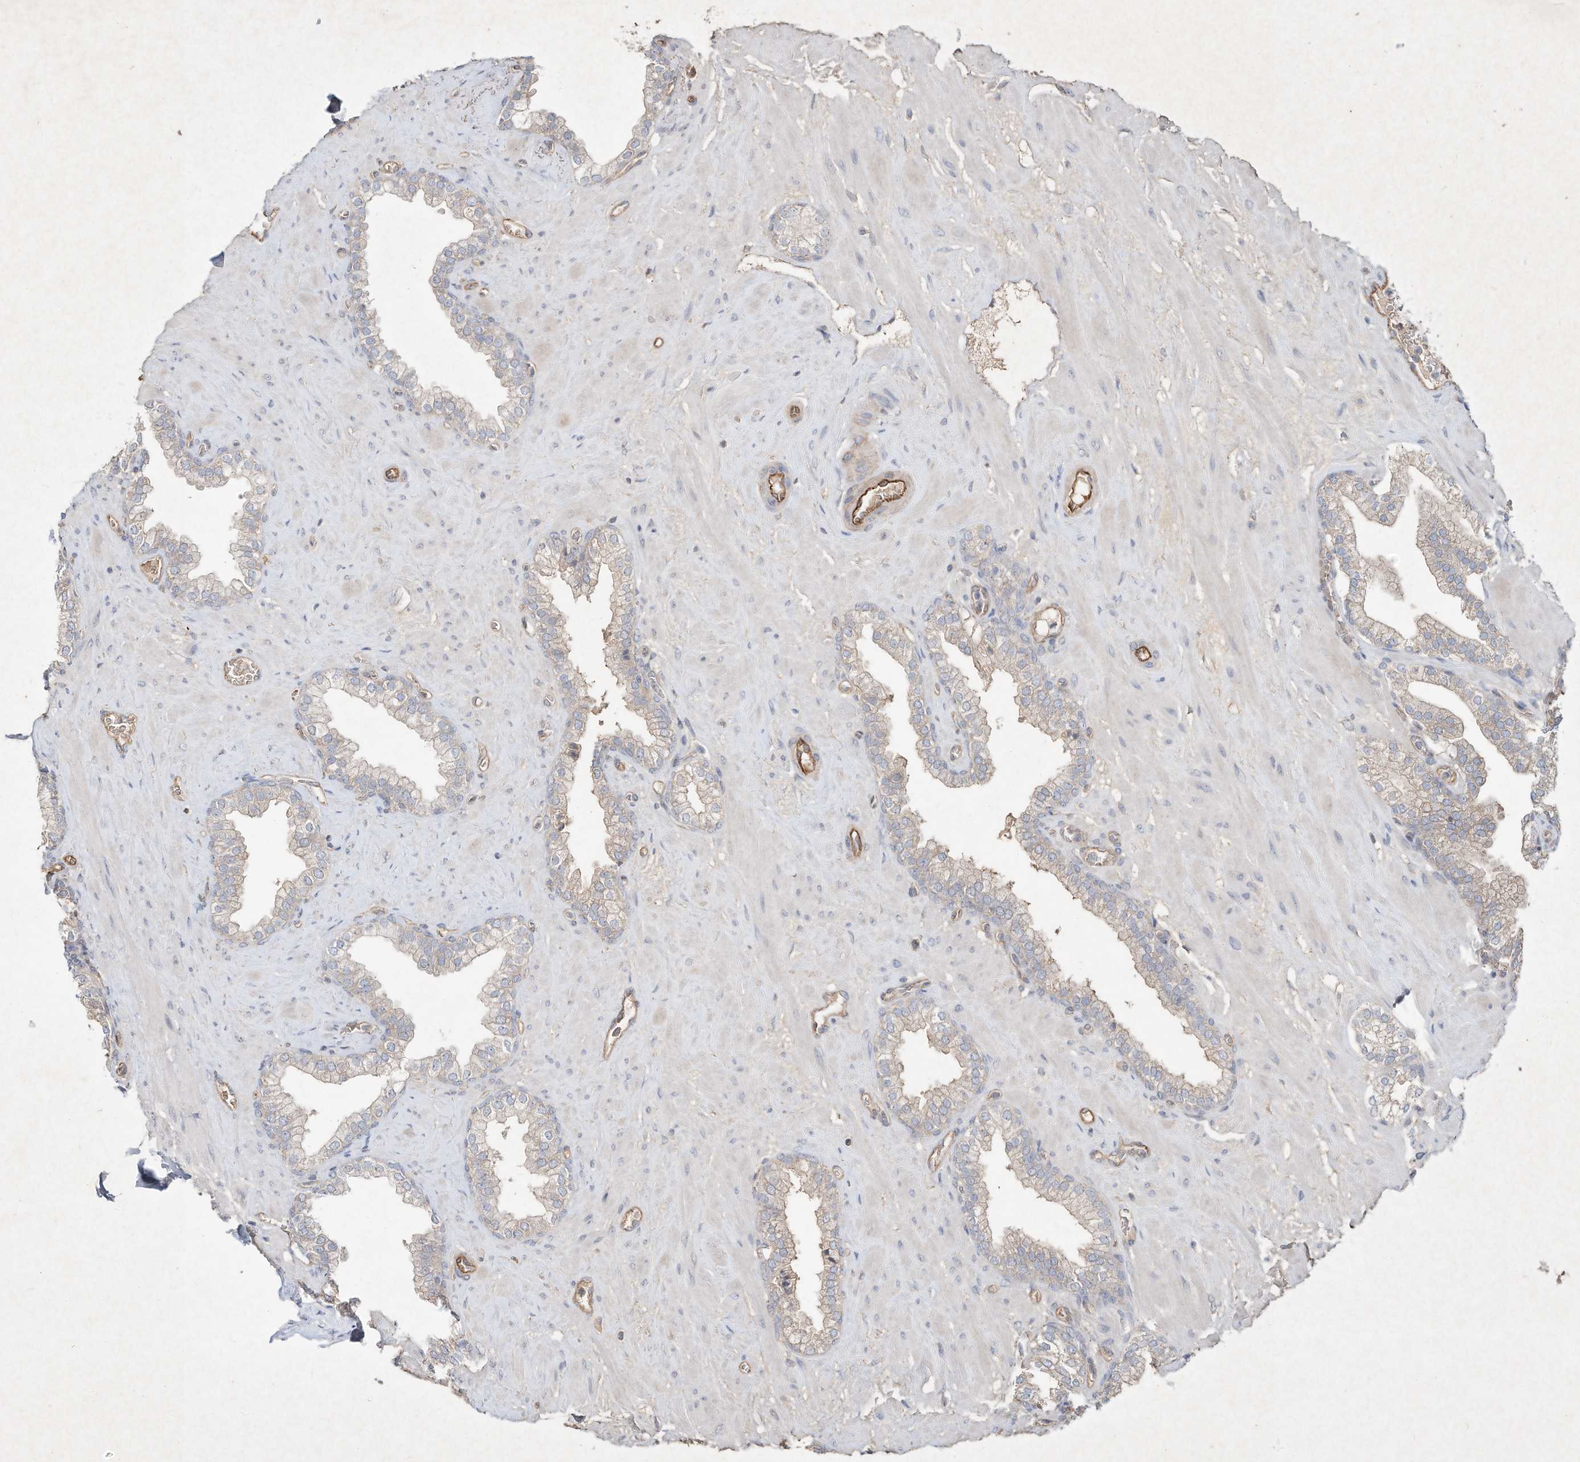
{"staining": {"intensity": "weak", "quantity": "<25%", "location": "cytoplasmic/membranous"}, "tissue": "prostate", "cell_type": "Glandular cells", "image_type": "normal", "snomed": [{"axis": "morphology", "description": "Normal tissue, NOS"}, {"axis": "morphology", "description": "Urothelial carcinoma, Low grade"}, {"axis": "topography", "description": "Urinary bladder"}, {"axis": "topography", "description": "Prostate"}], "caption": "DAB (3,3'-diaminobenzidine) immunohistochemical staining of normal human prostate reveals no significant expression in glandular cells.", "gene": "HTR5A", "patient": {"sex": "male", "age": 60}}